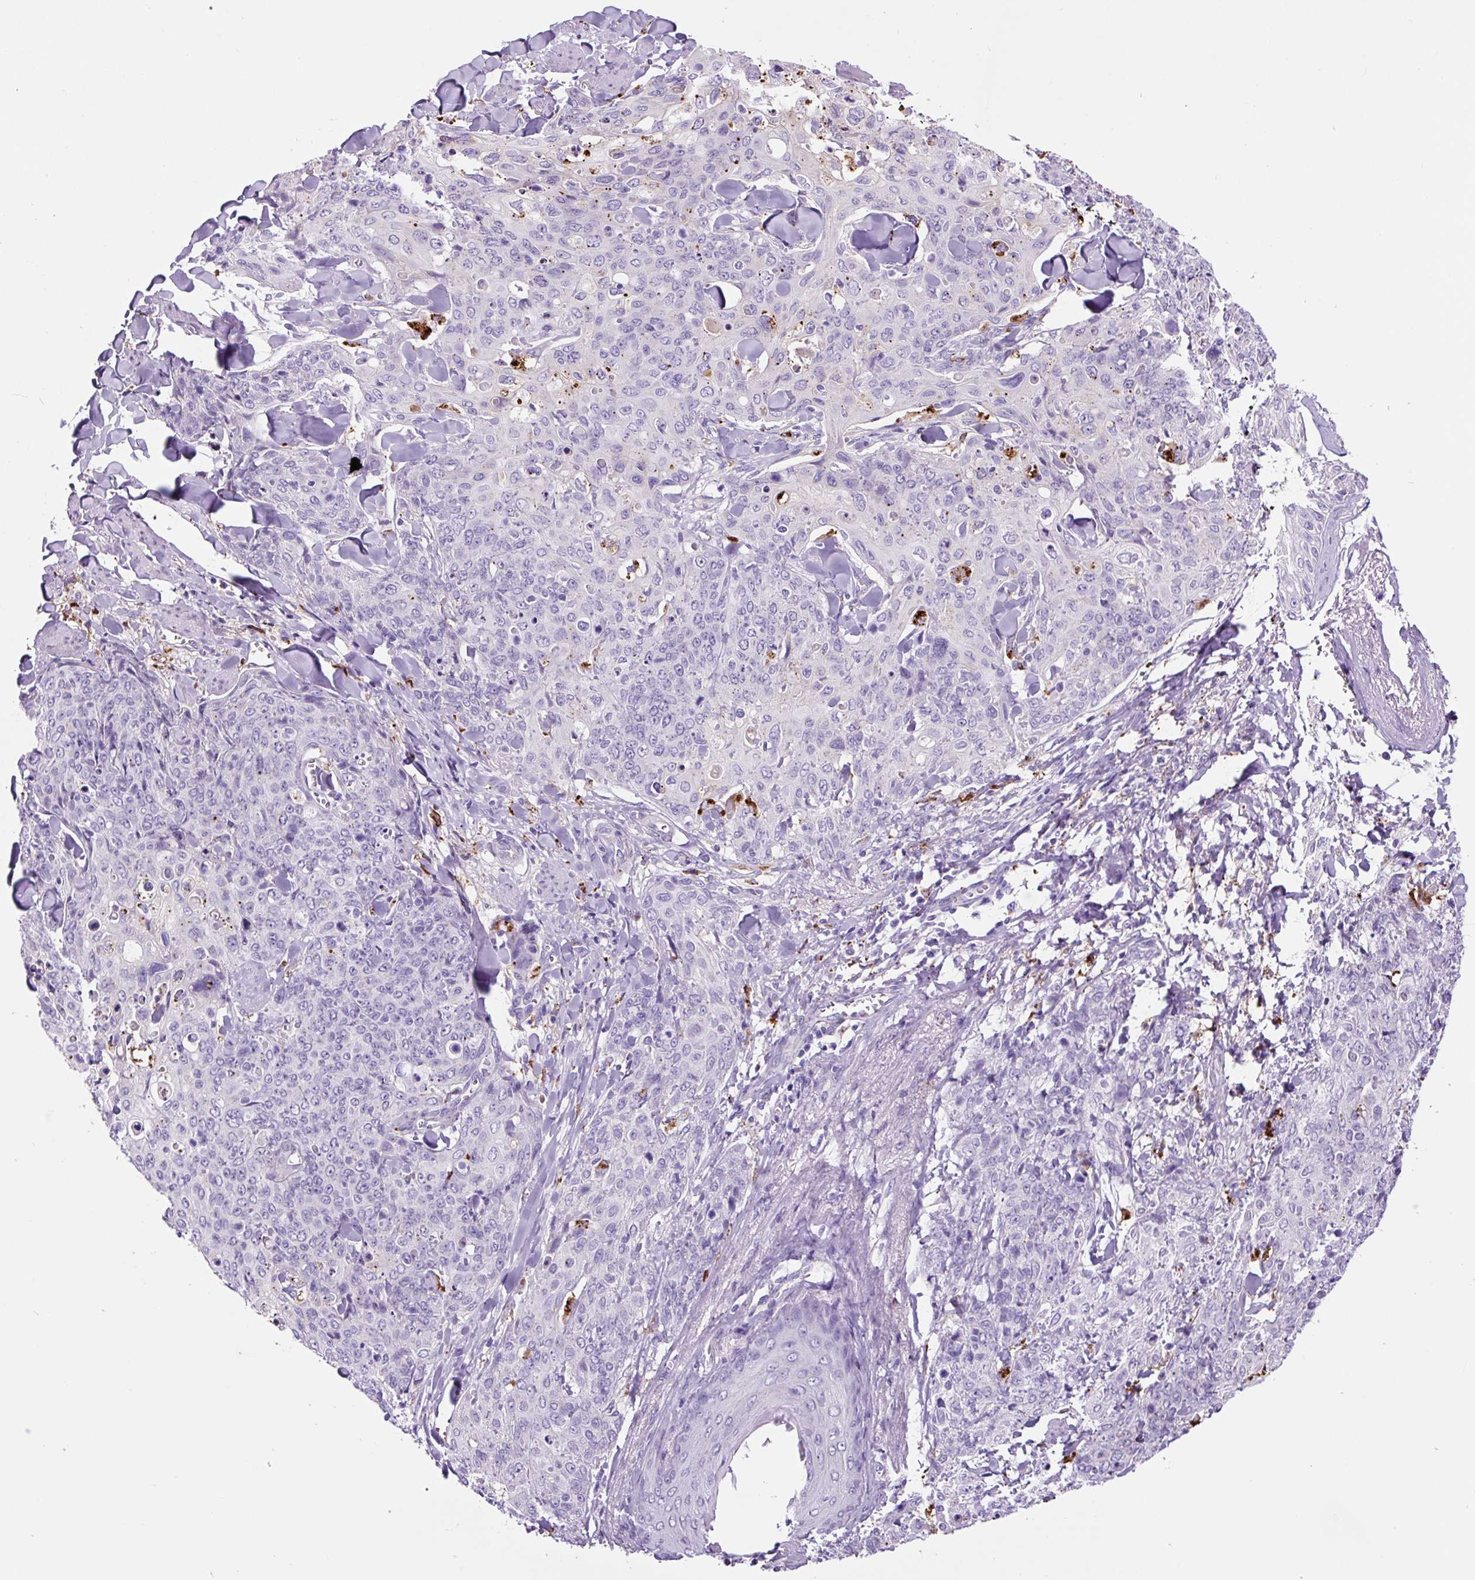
{"staining": {"intensity": "negative", "quantity": "none", "location": "none"}, "tissue": "skin cancer", "cell_type": "Tumor cells", "image_type": "cancer", "snomed": [{"axis": "morphology", "description": "Squamous cell carcinoma, NOS"}, {"axis": "topography", "description": "Skin"}, {"axis": "topography", "description": "Vulva"}], "caption": "Tumor cells are negative for protein expression in human skin cancer (squamous cell carcinoma).", "gene": "LCN10", "patient": {"sex": "female", "age": 85}}